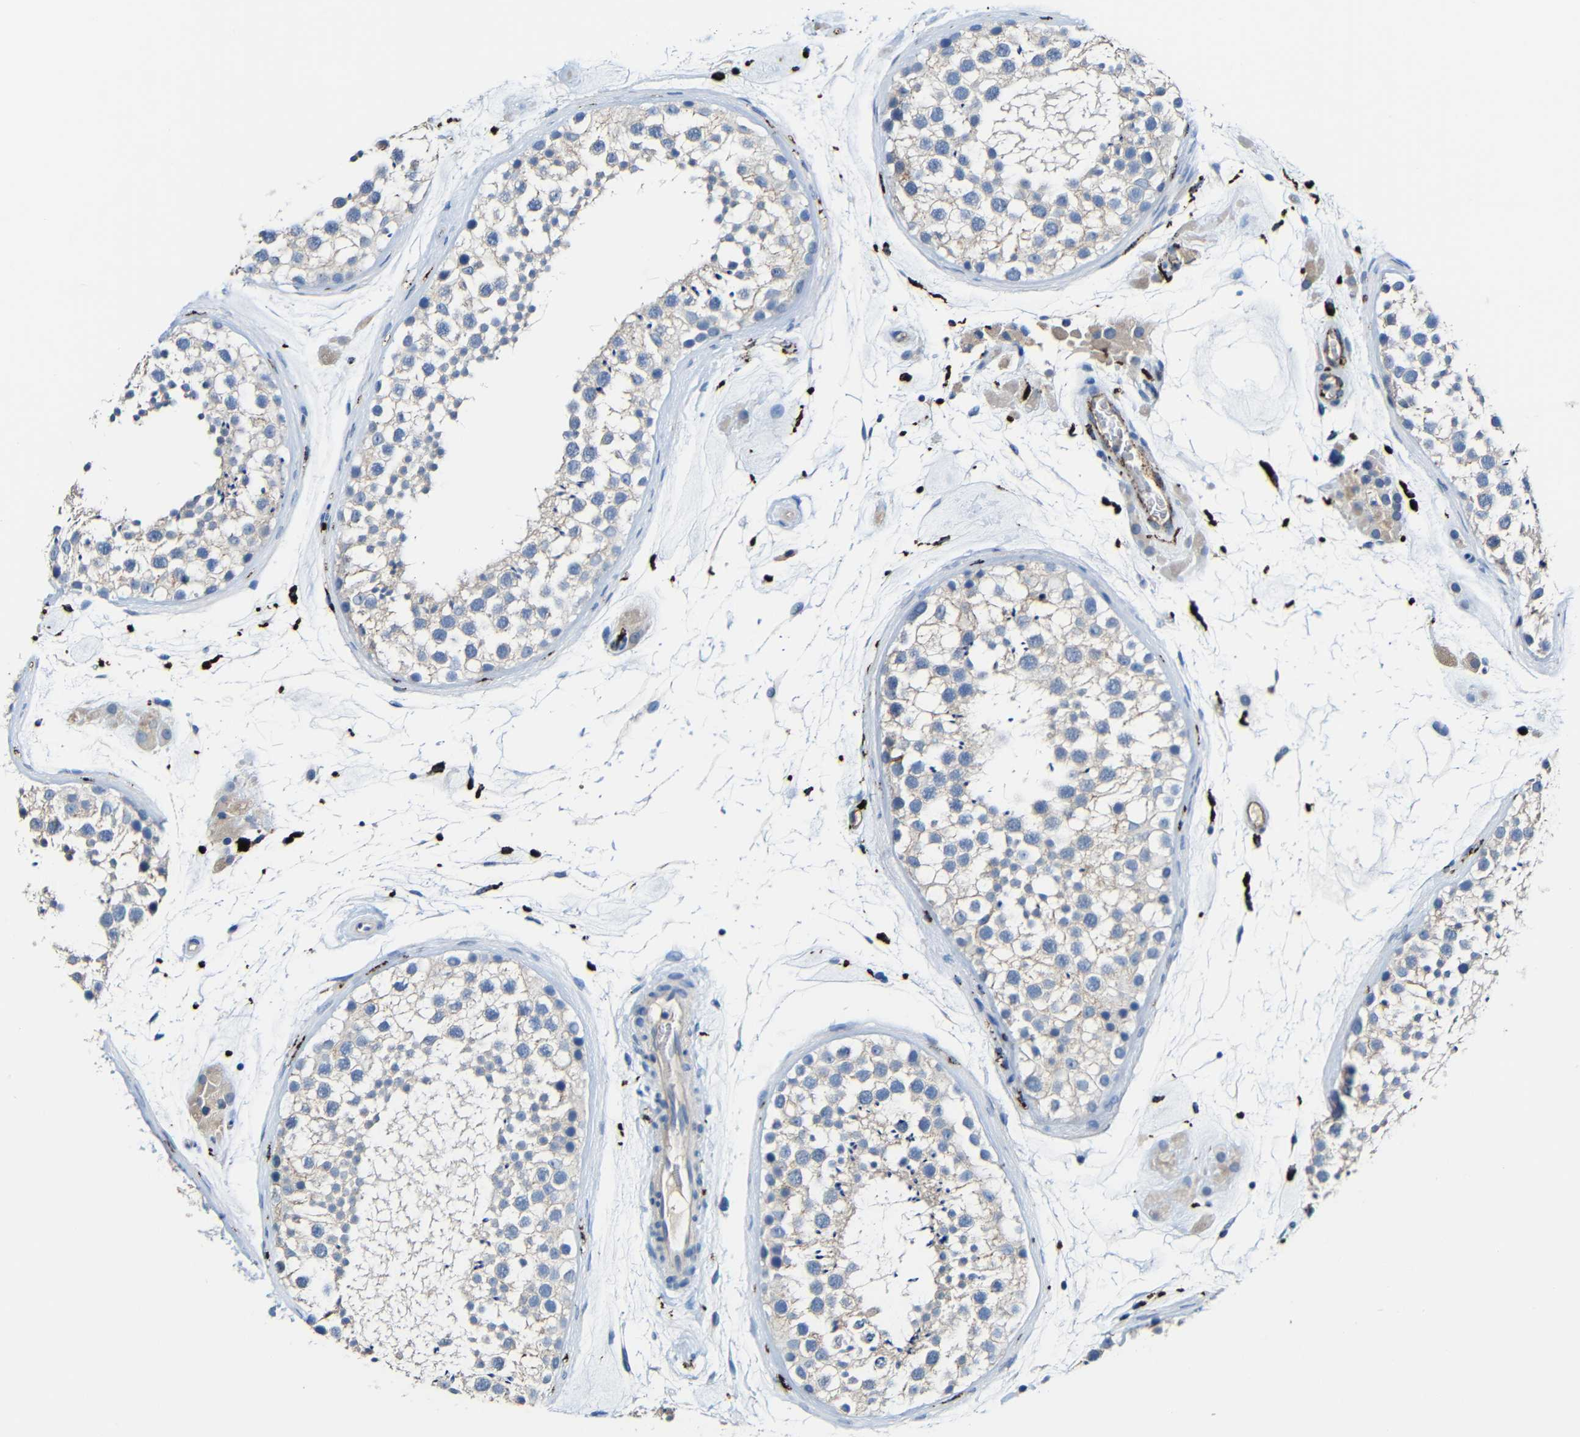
{"staining": {"intensity": "weak", "quantity": "<25%", "location": "cytoplasmic/membranous"}, "tissue": "testis", "cell_type": "Cells in seminiferous ducts", "image_type": "normal", "snomed": [{"axis": "morphology", "description": "Normal tissue, NOS"}, {"axis": "topography", "description": "Testis"}], "caption": "DAB immunohistochemical staining of unremarkable human testis shows no significant staining in cells in seminiferous ducts.", "gene": "HLA", "patient": {"sex": "male", "age": 46}}